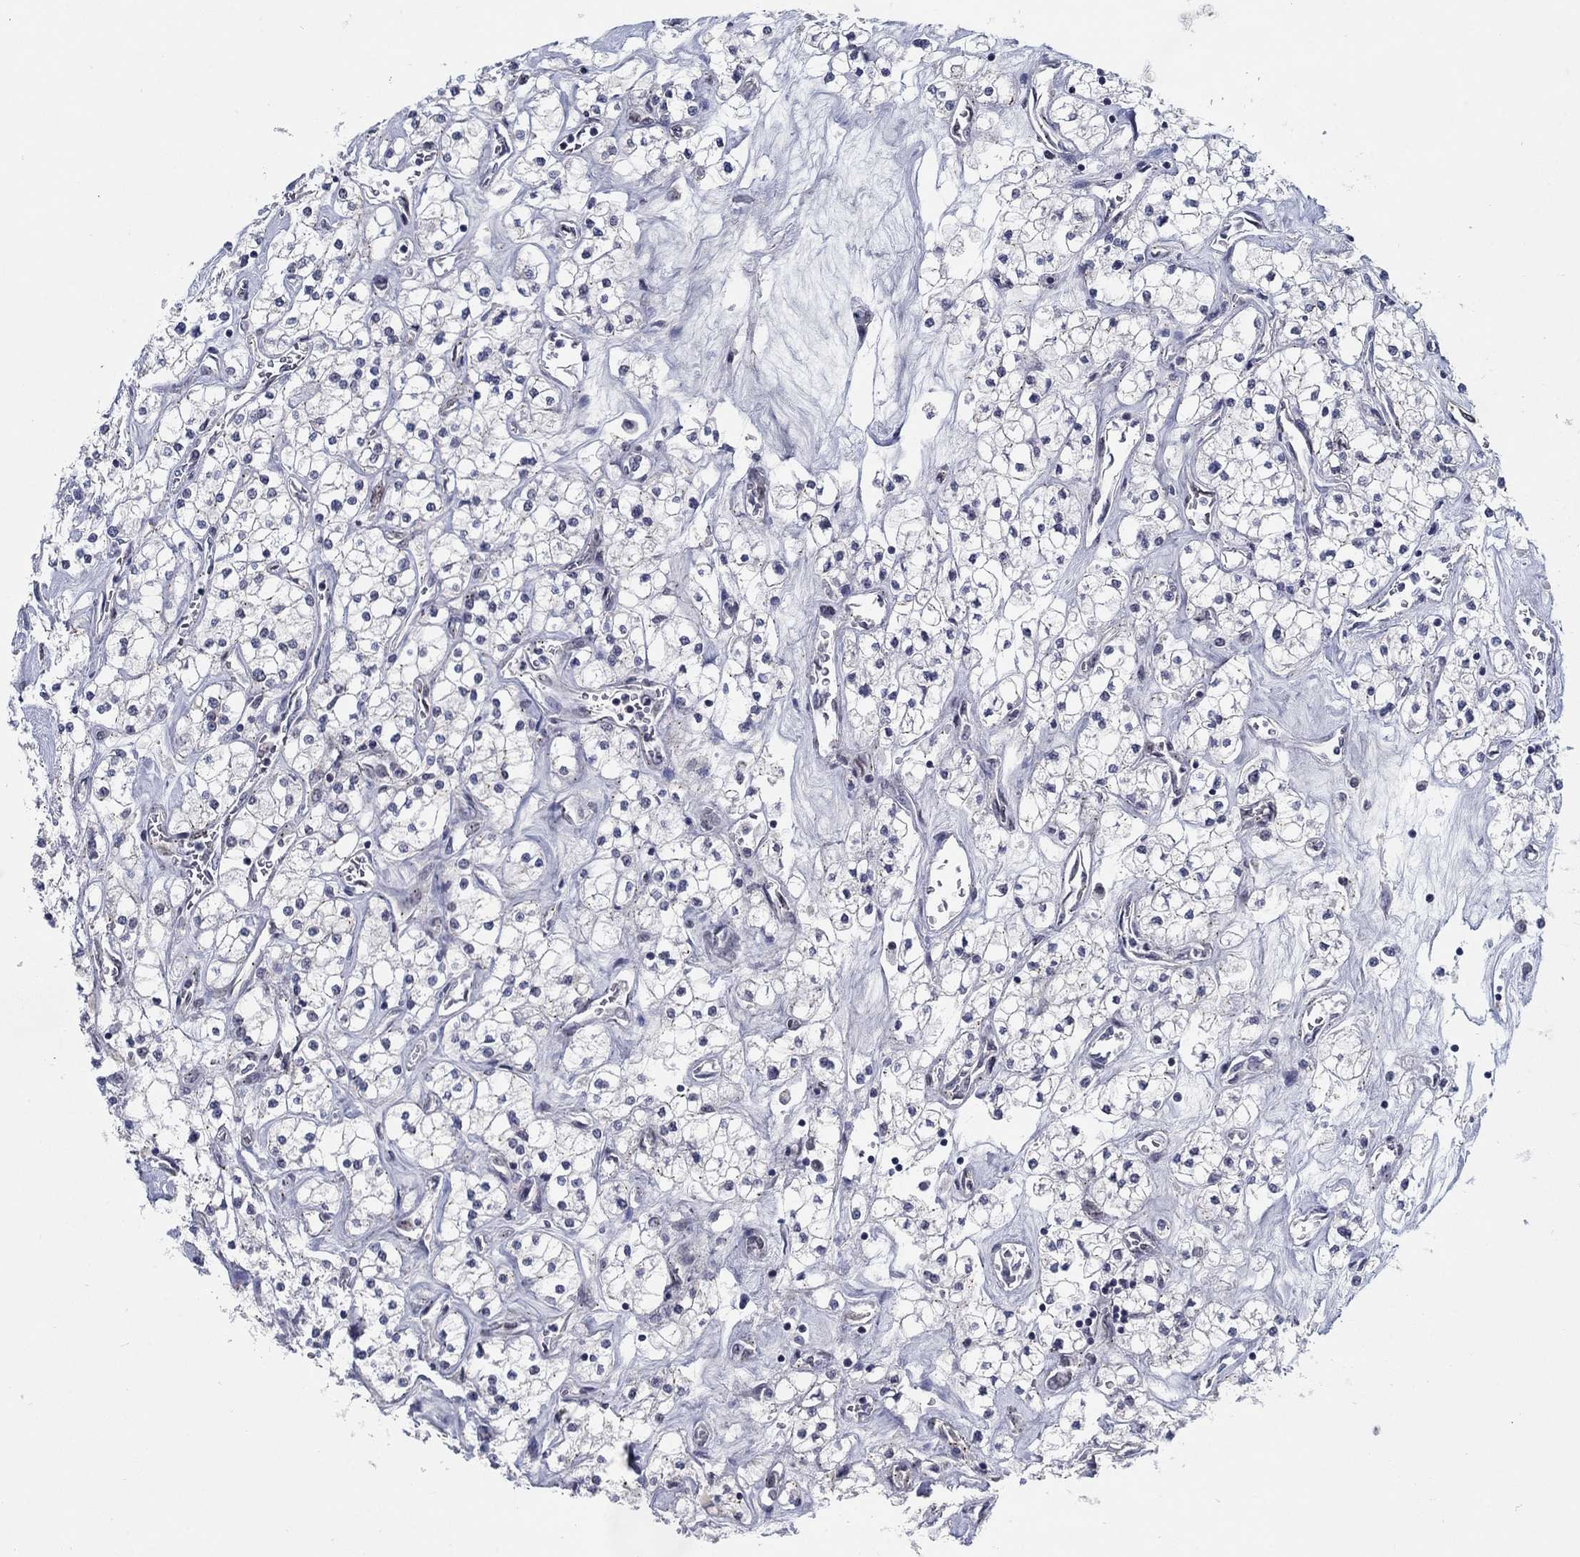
{"staining": {"intensity": "moderate", "quantity": "<25%", "location": "cytoplasmic/membranous"}, "tissue": "renal cancer", "cell_type": "Tumor cells", "image_type": "cancer", "snomed": [{"axis": "morphology", "description": "Adenocarcinoma, NOS"}, {"axis": "topography", "description": "Kidney"}], "caption": "A micrograph showing moderate cytoplasmic/membranous positivity in approximately <25% of tumor cells in renal cancer, as visualized by brown immunohistochemical staining.", "gene": "SH3RF1", "patient": {"sex": "male", "age": 80}}